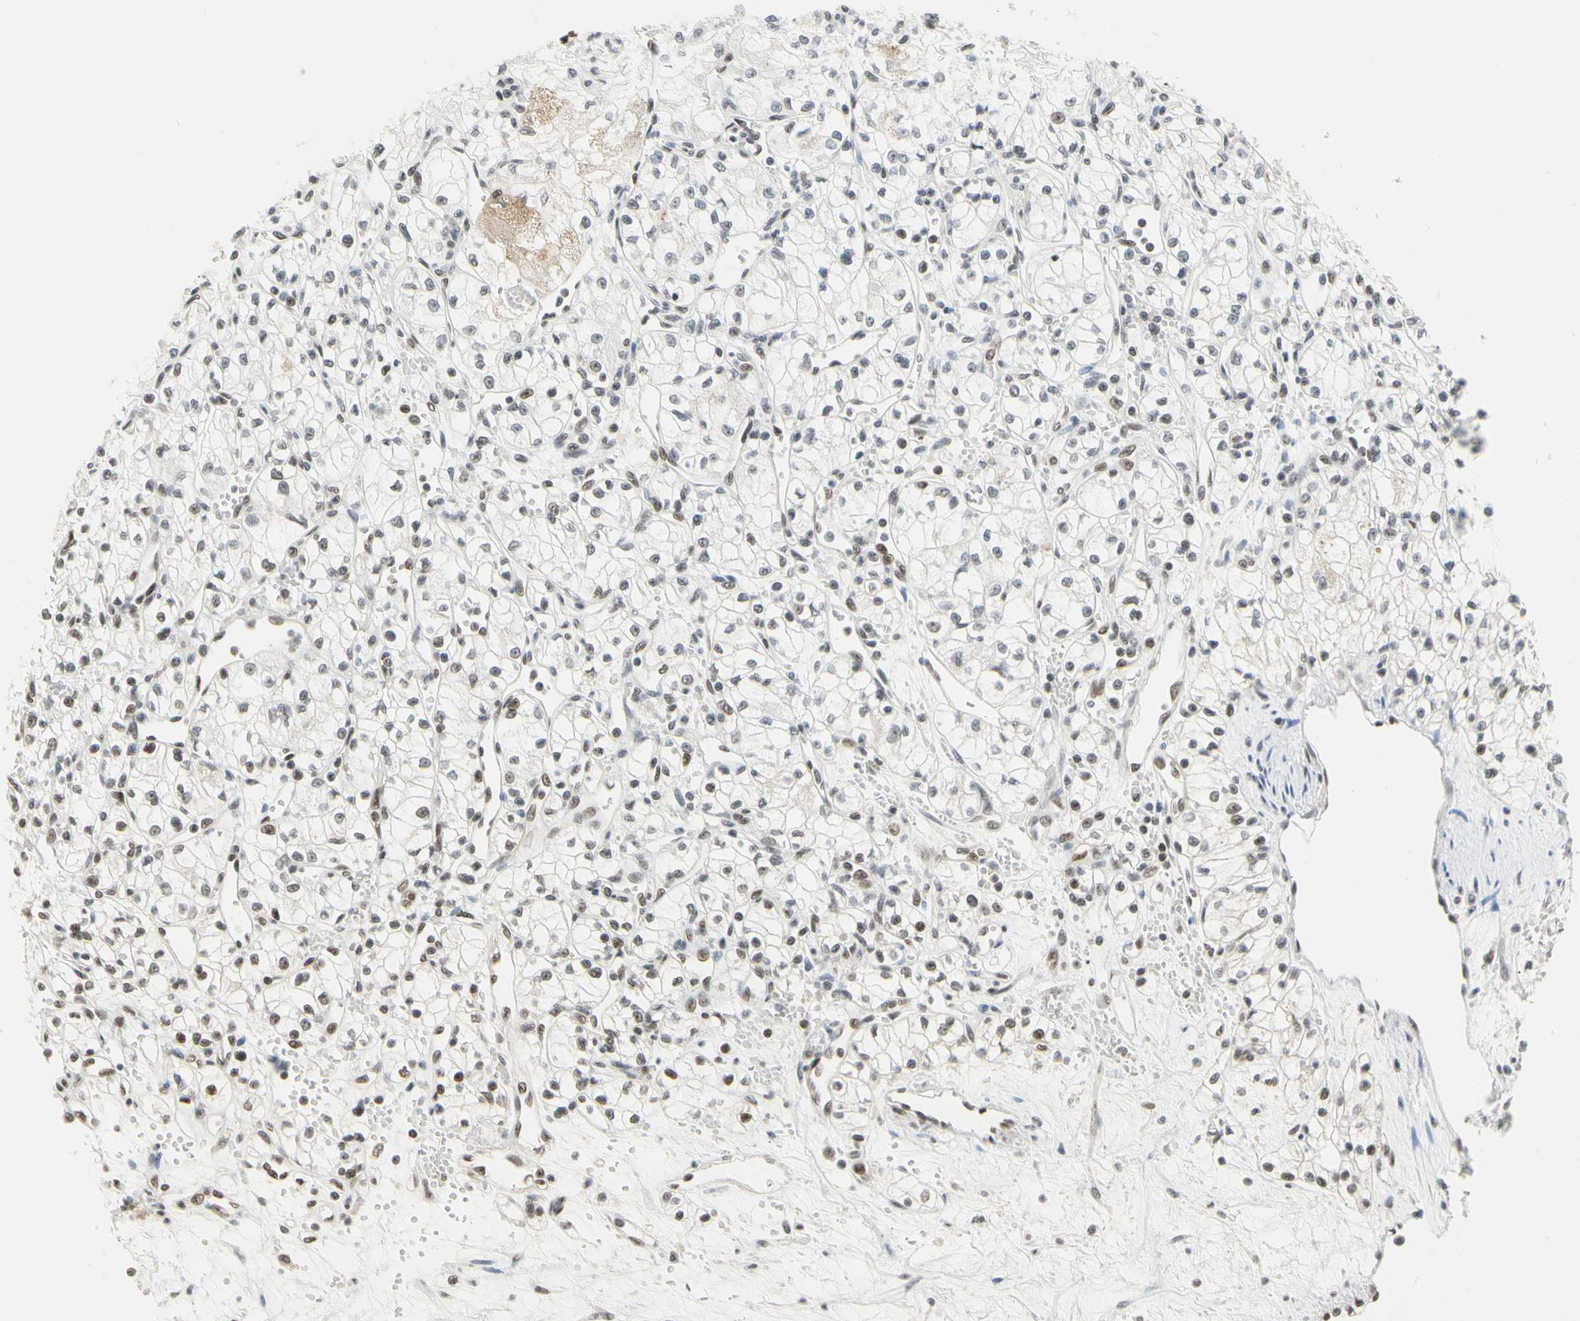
{"staining": {"intensity": "weak", "quantity": ">75%", "location": "nuclear"}, "tissue": "renal cancer", "cell_type": "Tumor cells", "image_type": "cancer", "snomed": [{"axis": "morphology", "description": "Normal tissue, NOS"}, {"axis": "morphology", "description": "Adenocarcinoma, NOS"}, {"axis": "topography", "description": "Kidney"}], "caption": "Protein staining by immunohistochemistry shows weak nuclear expression in approximately >75% of tumor cells in adenocarcinoma (renal).", "gene": "ZSCAN16", "patient": {"sex": "male", "age": 59}}